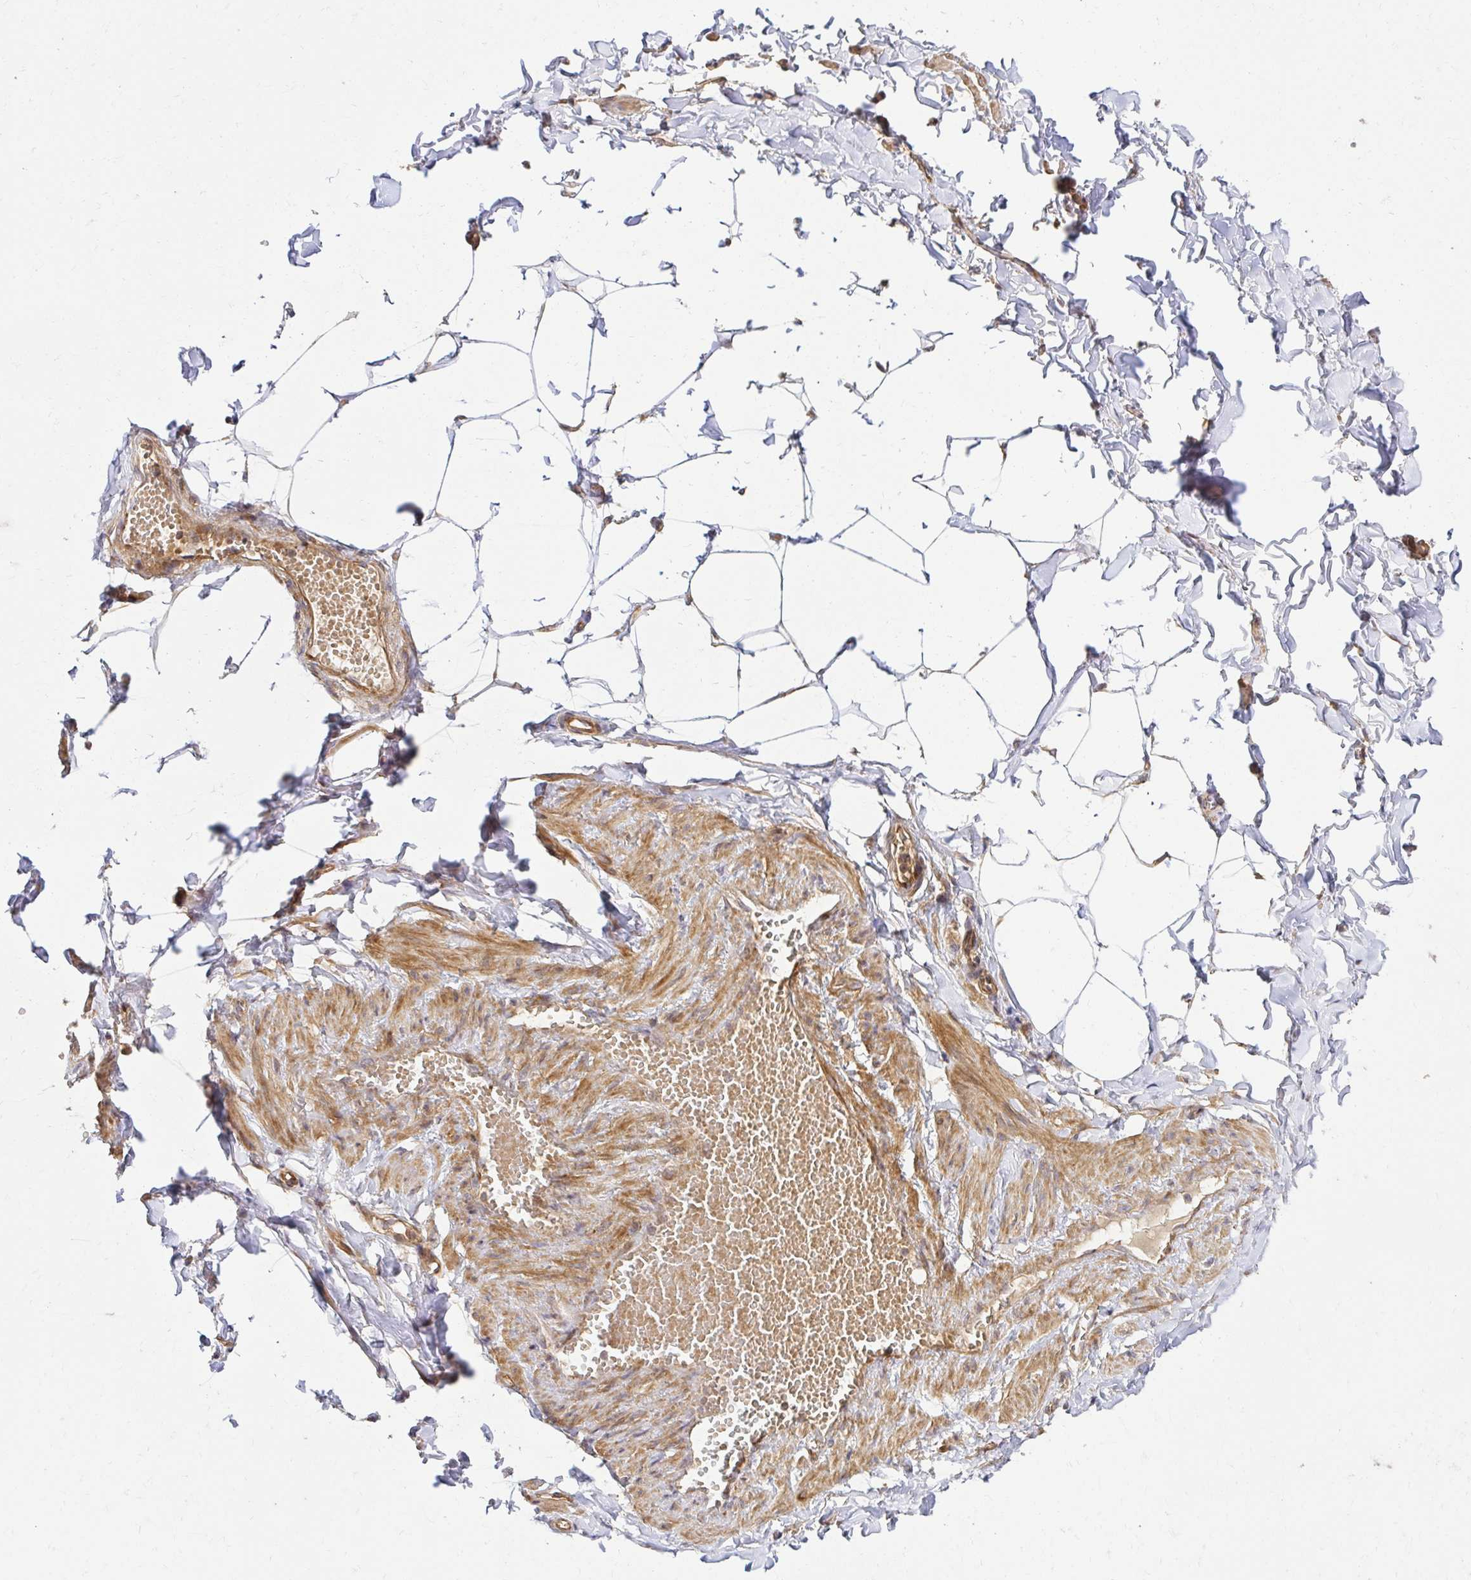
{"staining": {"intensity": "negative", "quantity": "none", "location": "none"}, "tissue": "adipose tissue", "cell_type": "Adipocytes", "image_type": "normal", "snomed": [{"axis": "morphology", "description": "Normal tissue, NOS"}, {"axis": "topography", "description": "Soft tissue"}, {"axis": "topography", "description": "Adipose tissue"}, {"axis": "topography", "description": "Vascular tissue"}, {"axis": "topography", "description": "Peripheral nerve tissue"}], "caption": "The immunohistochemistry (IHC) histopathology image has no significant positivity in adipocytes of adipose tissue.", "gene": "PSMA4", "patient": {"sex": "male", "age": 29}}